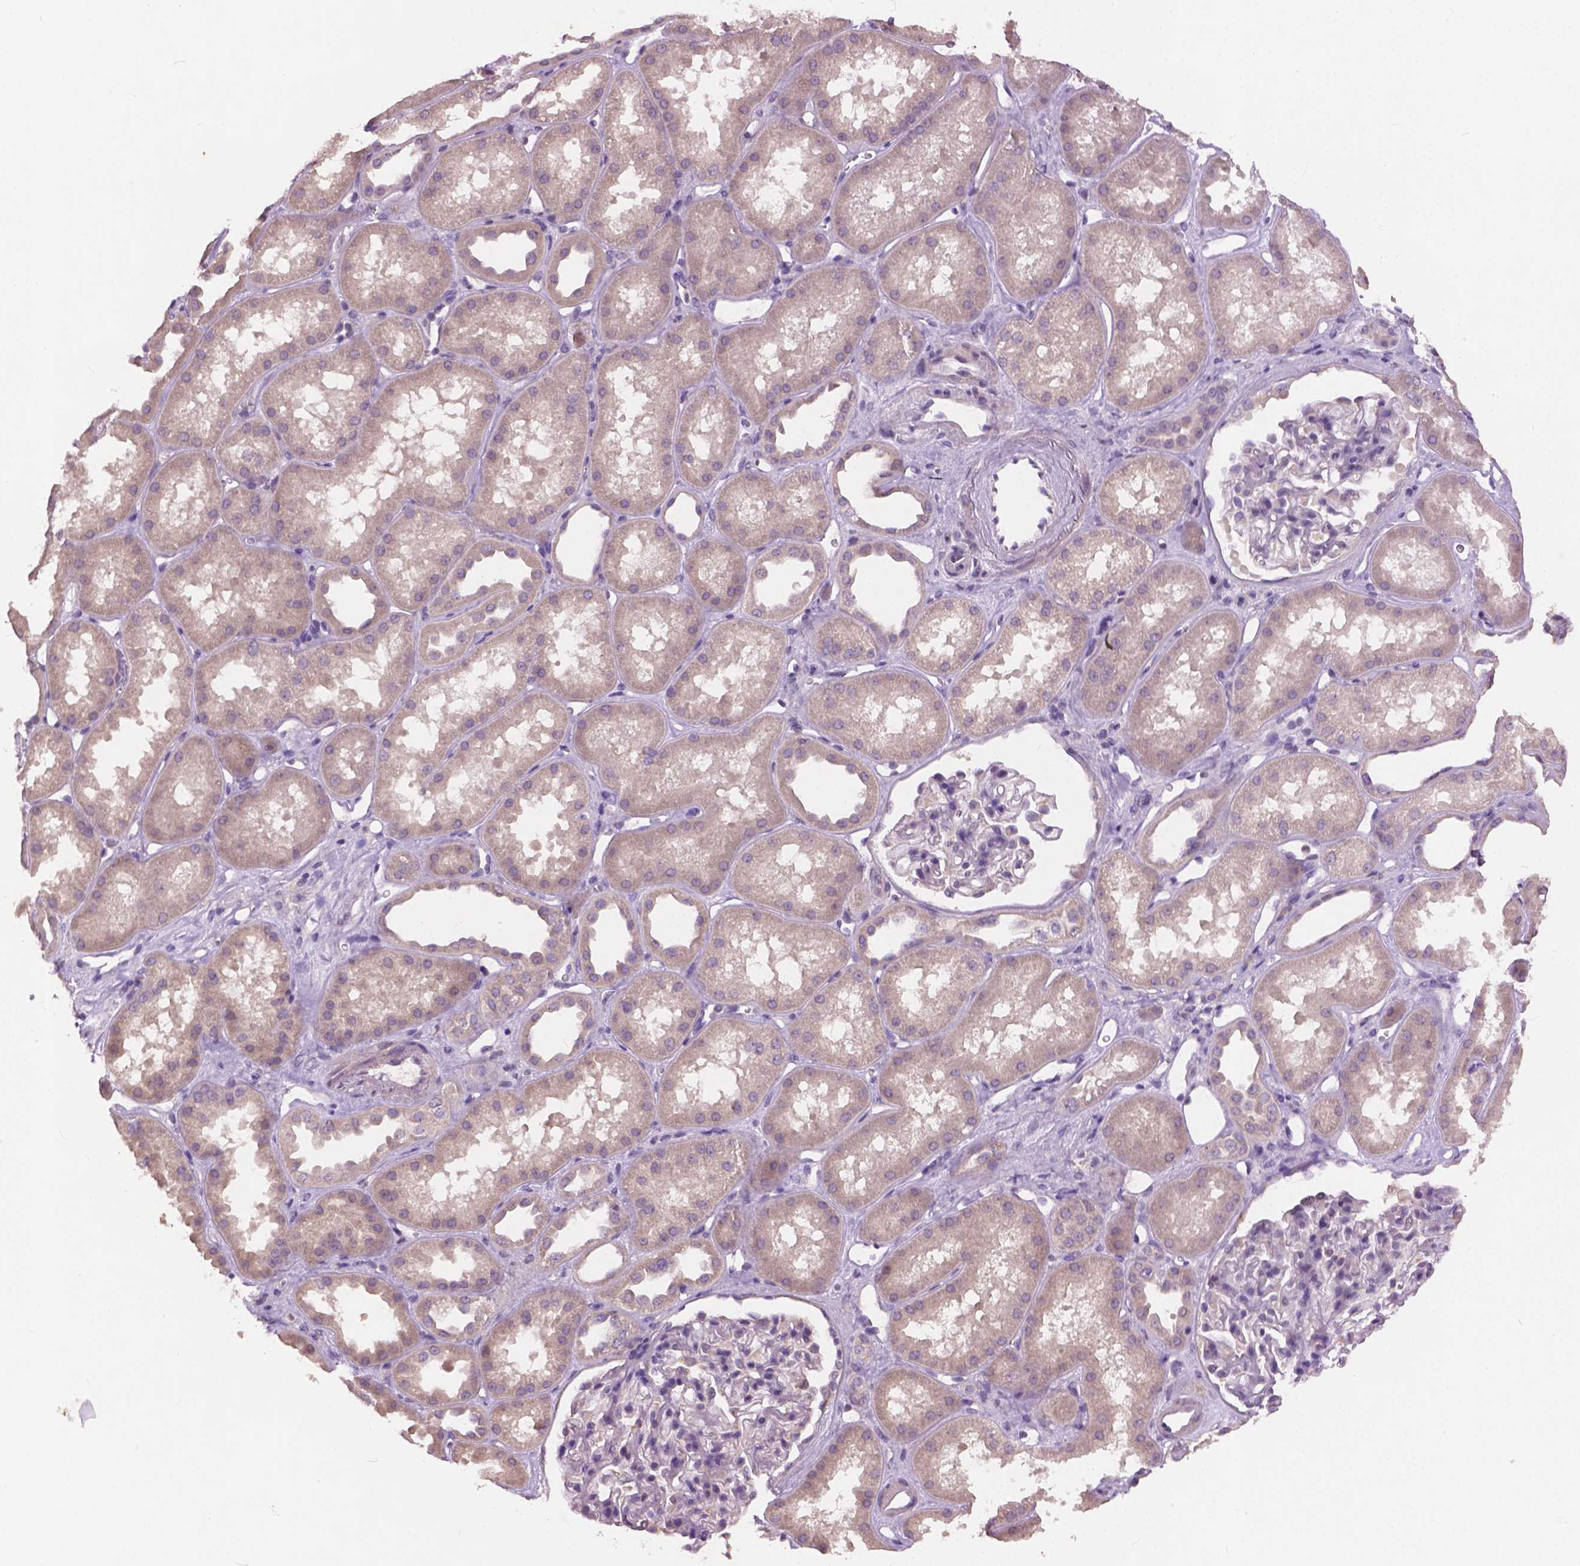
{"staining": {"intensity": "negative", "quantity": "none", "location": "none"}, "tissue": "kidney", "cell_type": "Cells in glomeruli", "image_type": "normal", "snomed": [{"axis": "morphology", "description": "Normal tissue, NOS"}, {"axis": "topography", "description": "Kidney"}], "caption": "IHC of benign kidney reveals no expression in cells in glomeruli. (DAB (3,3'-diaminobenzidine) IHC, high magnification).", "gene": "KRT17", "patient": {"sex": "male", "age": 61}}